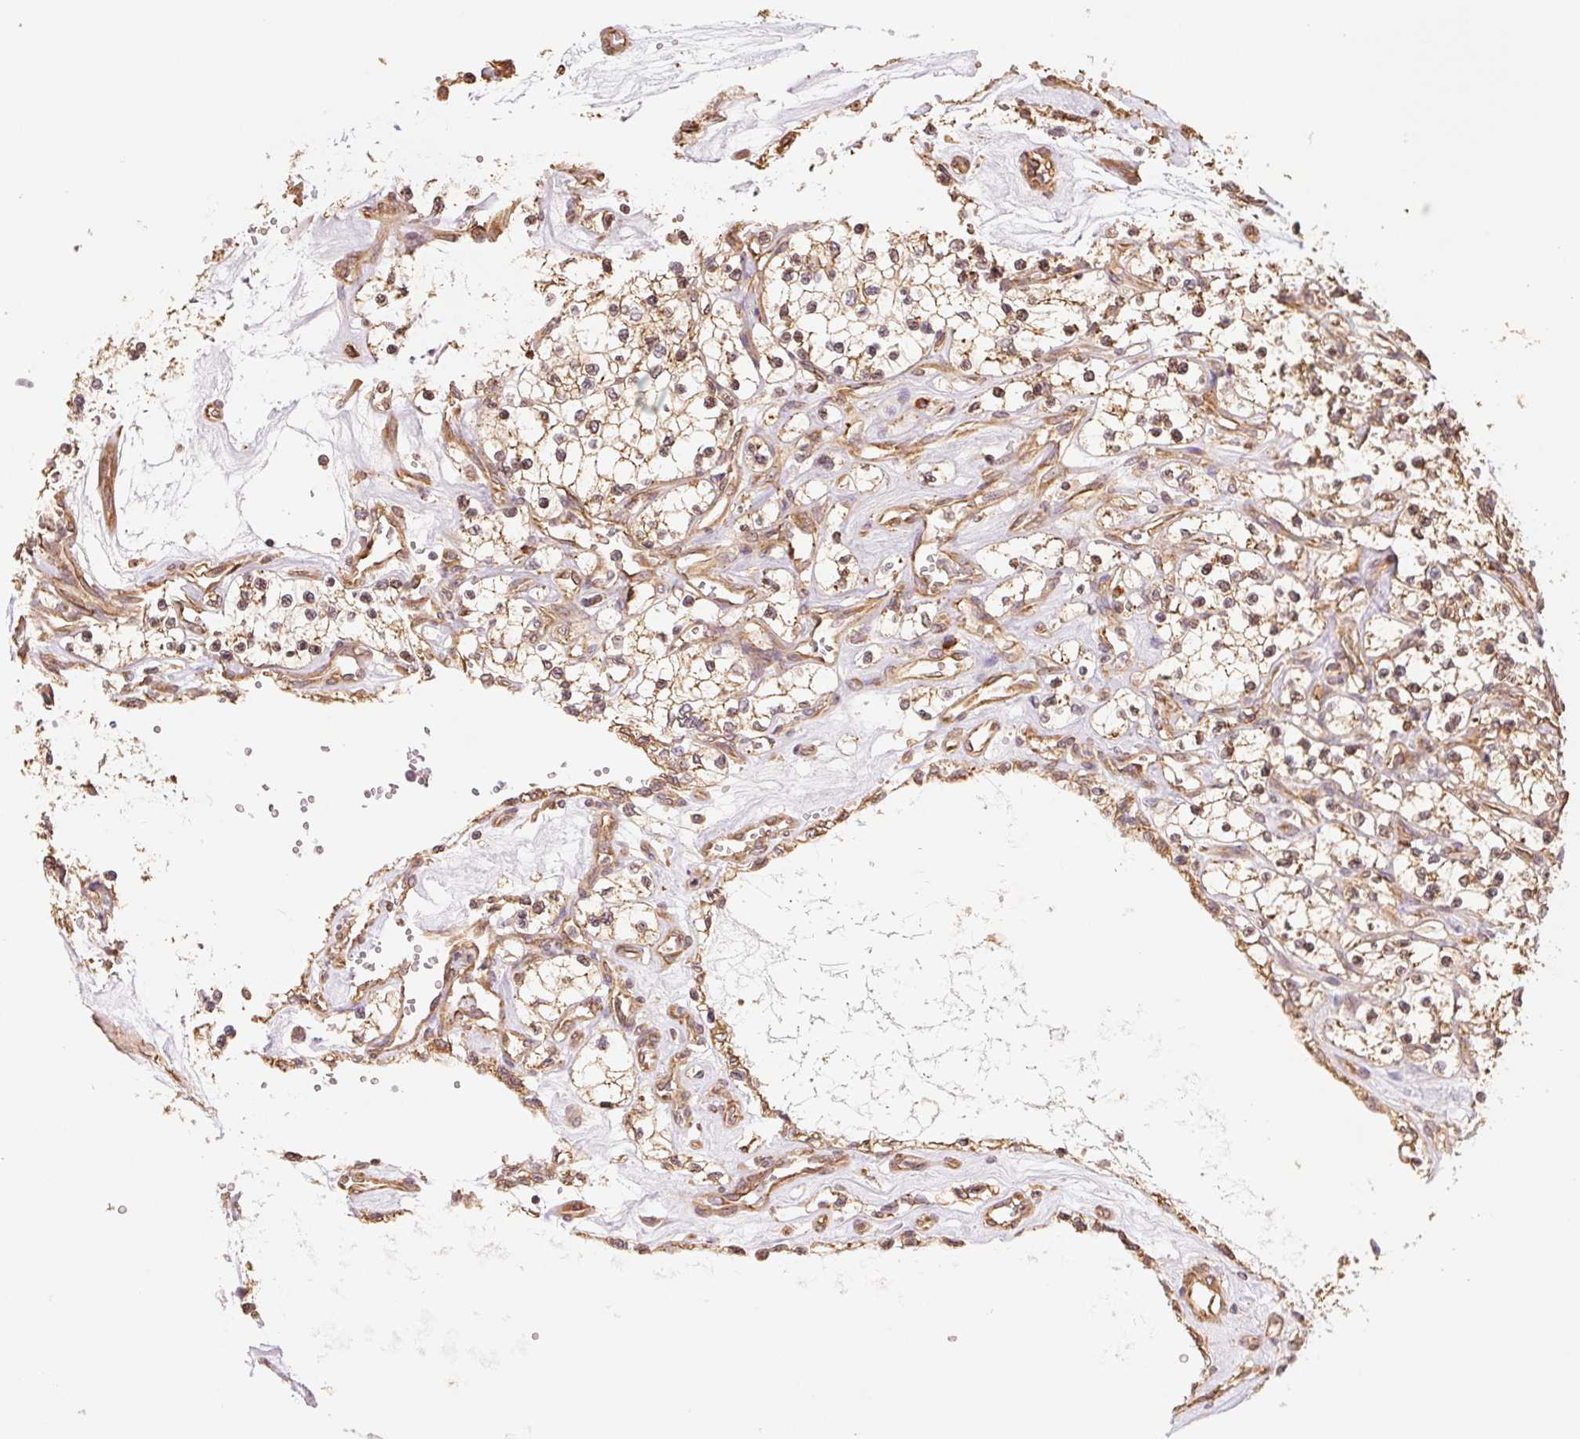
{"staining": {"intensity": "weak", "quantity": ">75%", "location": "cytoplasmic/membranous"}, "tissue": "renal cancer", "cell_type": "Tumor cells", "image_type": "cancer", "snomed": [{"axis": "morphology", "description": "Adenocarcinoma, NOS"}, {"axis": "topography", "description": "Kidney"}], "caption": "Immunohistochemical staining of renal cancer (adenocarcinoma) exhibits weak cytoplasmic/membranous protein positivity in about >75% of tumor cells.", "gene": "C6orf163", "patient": {"sex": "female", "age": 69}}